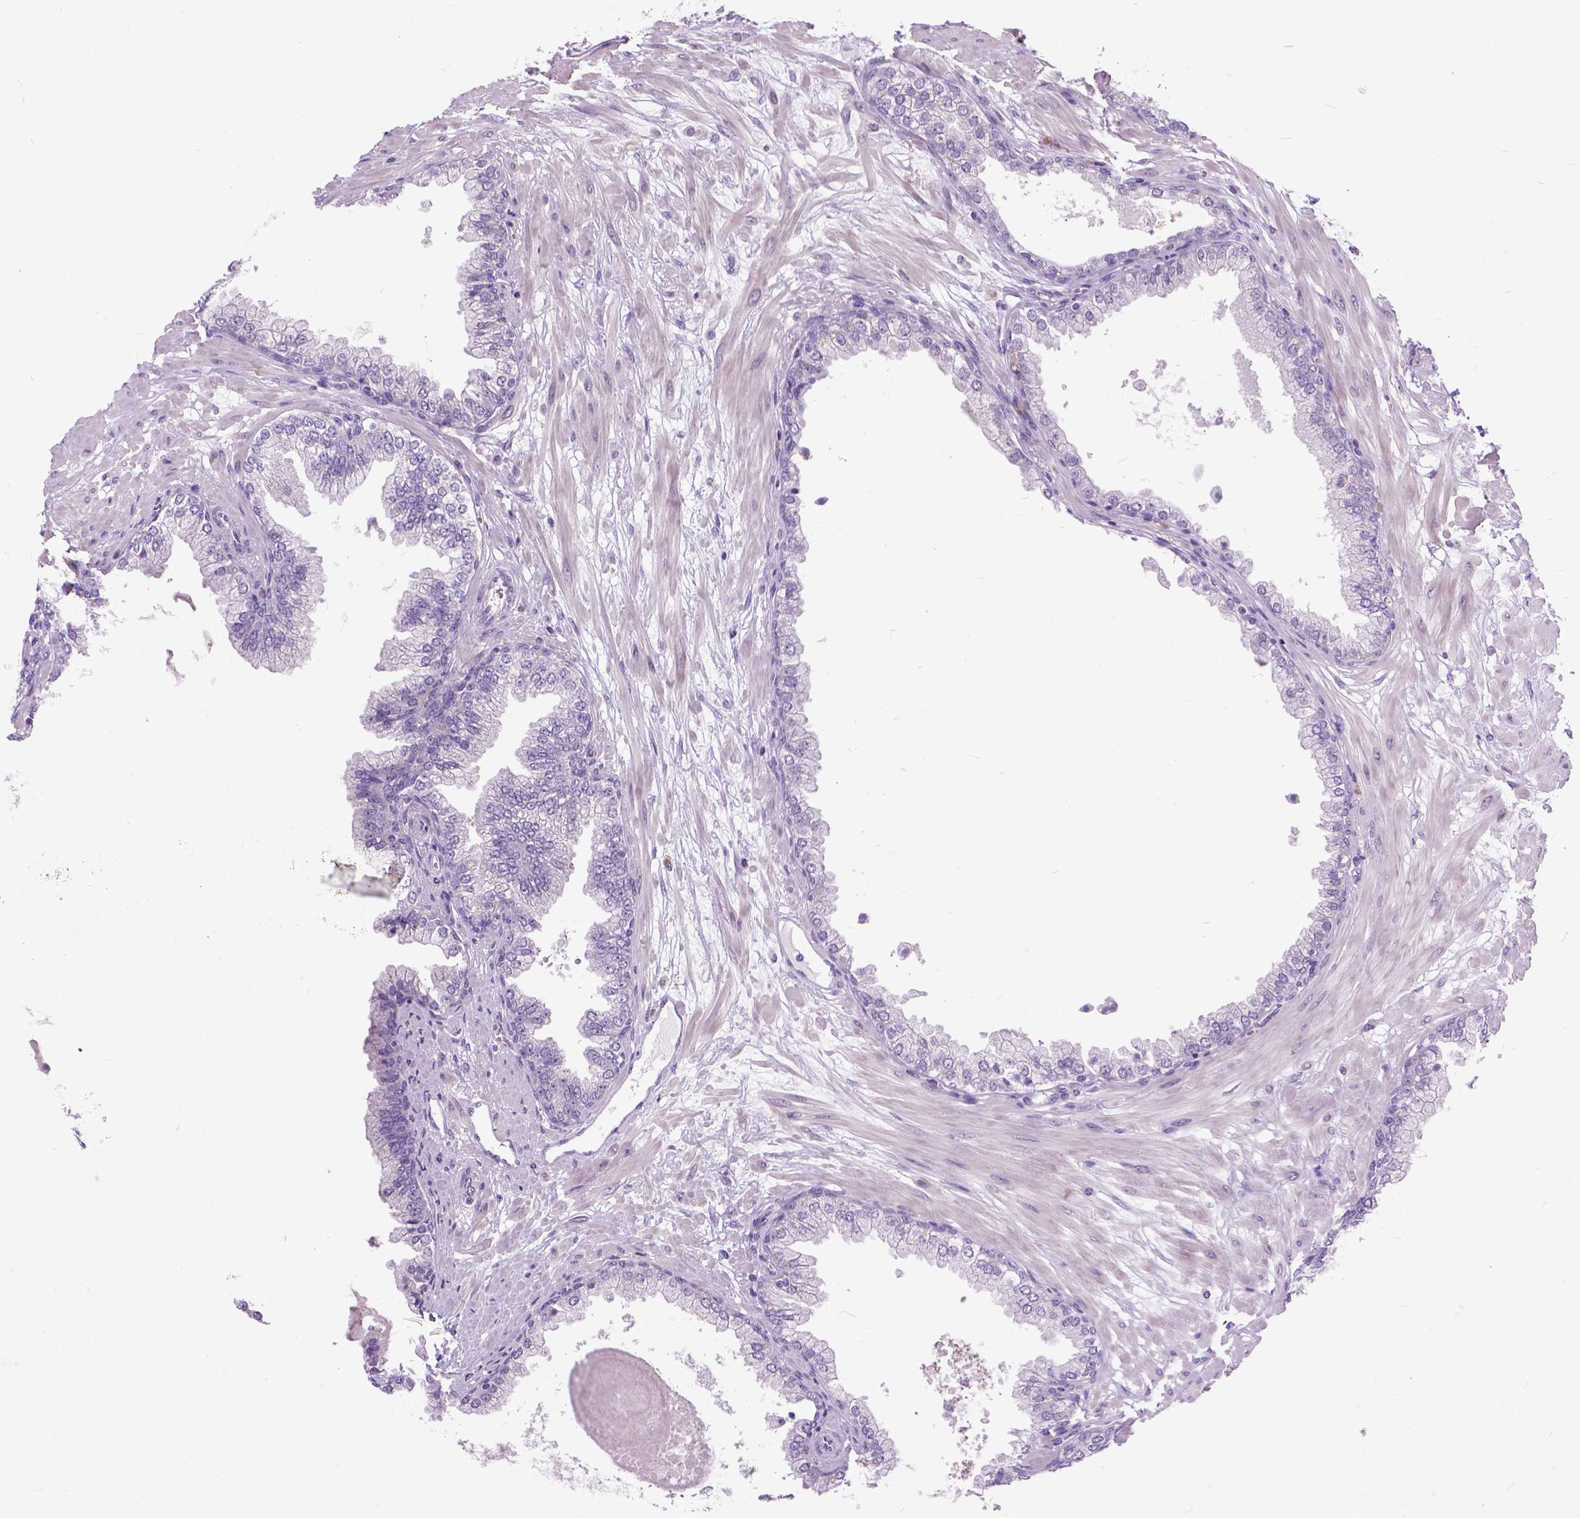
{"staining": {"intensity": "negative", "quantity": "none", "location": "none"}, "tissue": "prostate cancer", "cell_type": "Tumor cells", "image_type": "cancer", "snomed": [{"axis": "morphology", "description": "Adenocarcinoma, Low grade"}, {"axis": "topography", "description": "Prostate"}], "caption": "This is a image of IHC staining of prostate cancer, which shows no expression in tumor cells.", "gene": "APCDD1L", "patient": {"sex": "male", "age": 64}}